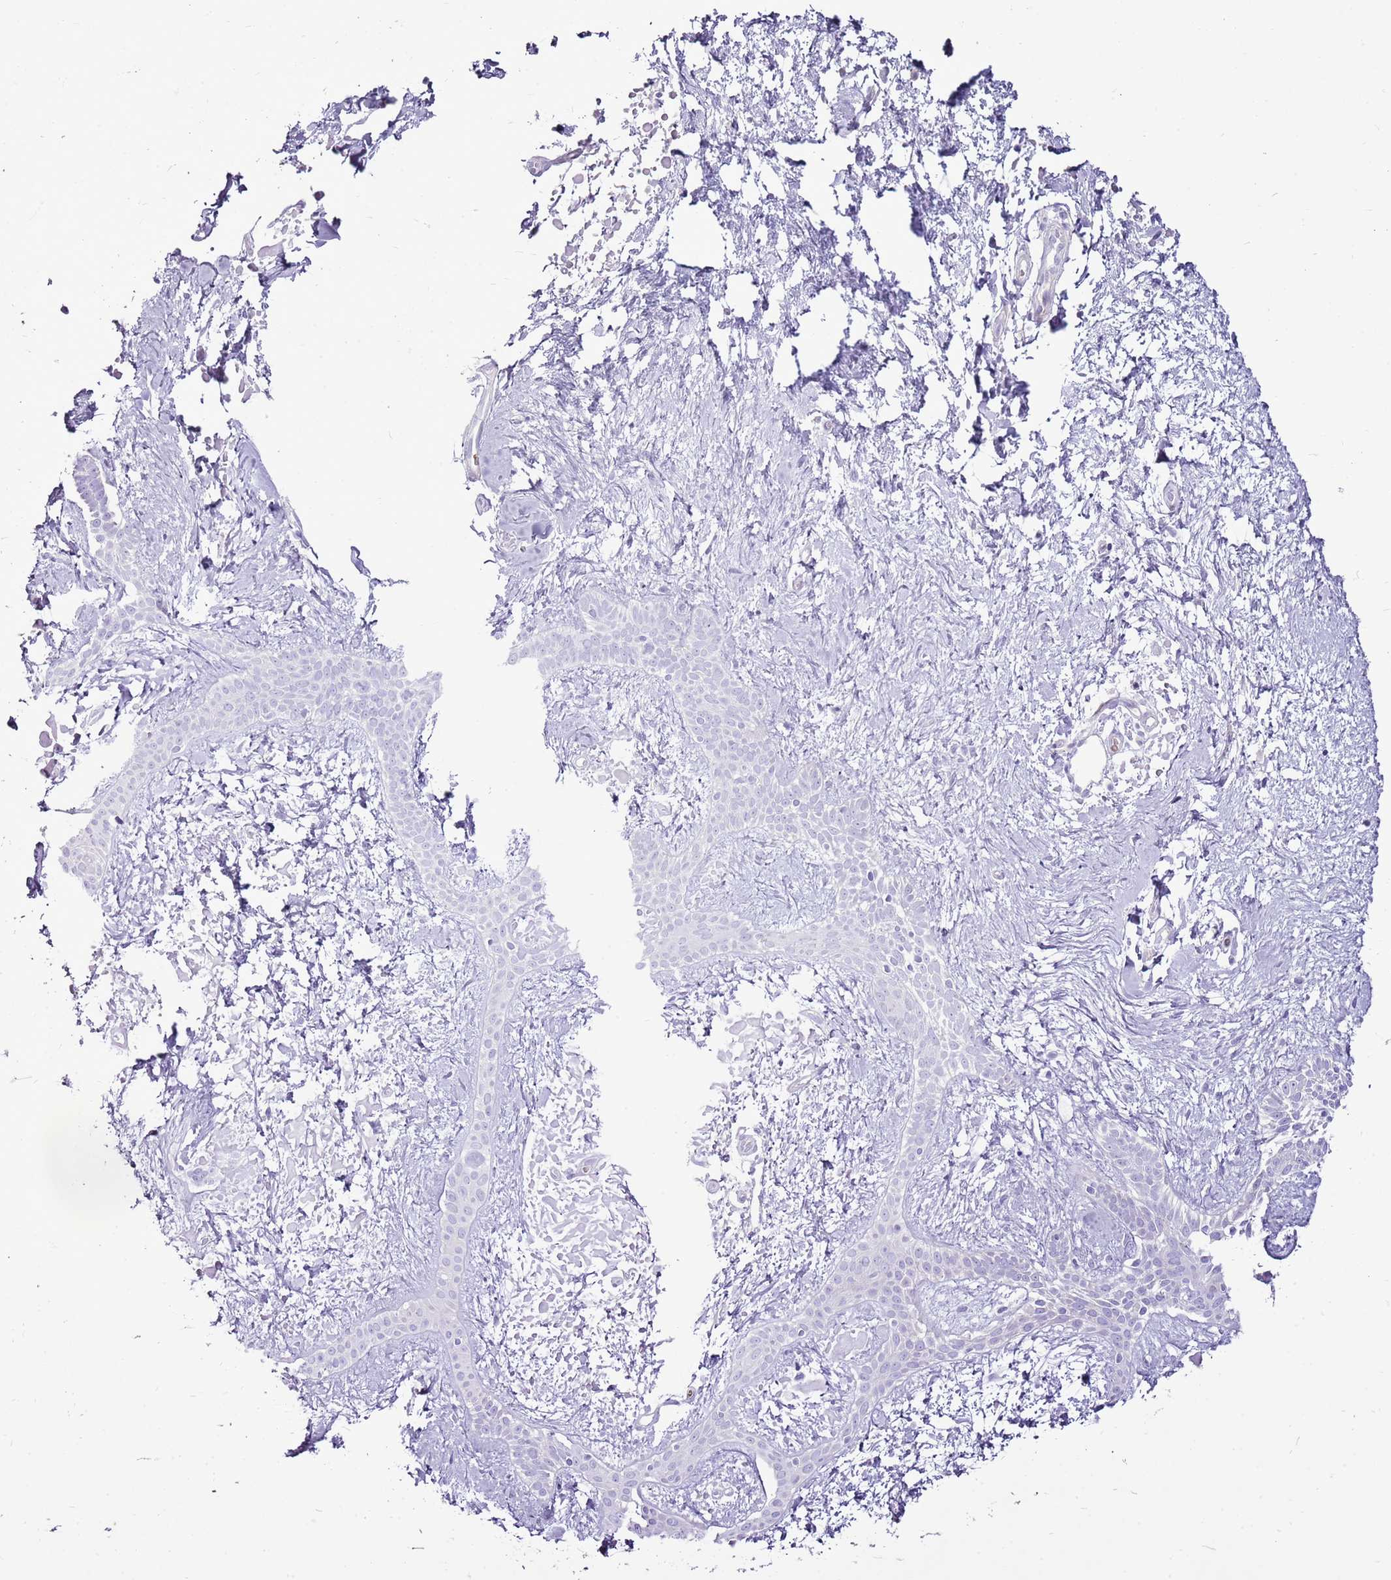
{"staining": {"intensity": "negative", "quantity": "none", "location": "none"}, "tissue": "skin cancer", "cell_type": "Tumor cells", "image_type": "cancer", "snomed": [{"axis": "morphology", "description": "Basal cell carcinoma"}, {"axis": "topography", "description": "Skin"}], "caption": "Photomicrograph shows no significant protein expression in tumor cells of skin cancer. (DAB (3,3'-diaminobenzidine) immunohistochemistry visualized using brightfield microscopy, high magnification).", "gene": "CHAC2", "patient": {"sex": "male", "age": 78}}